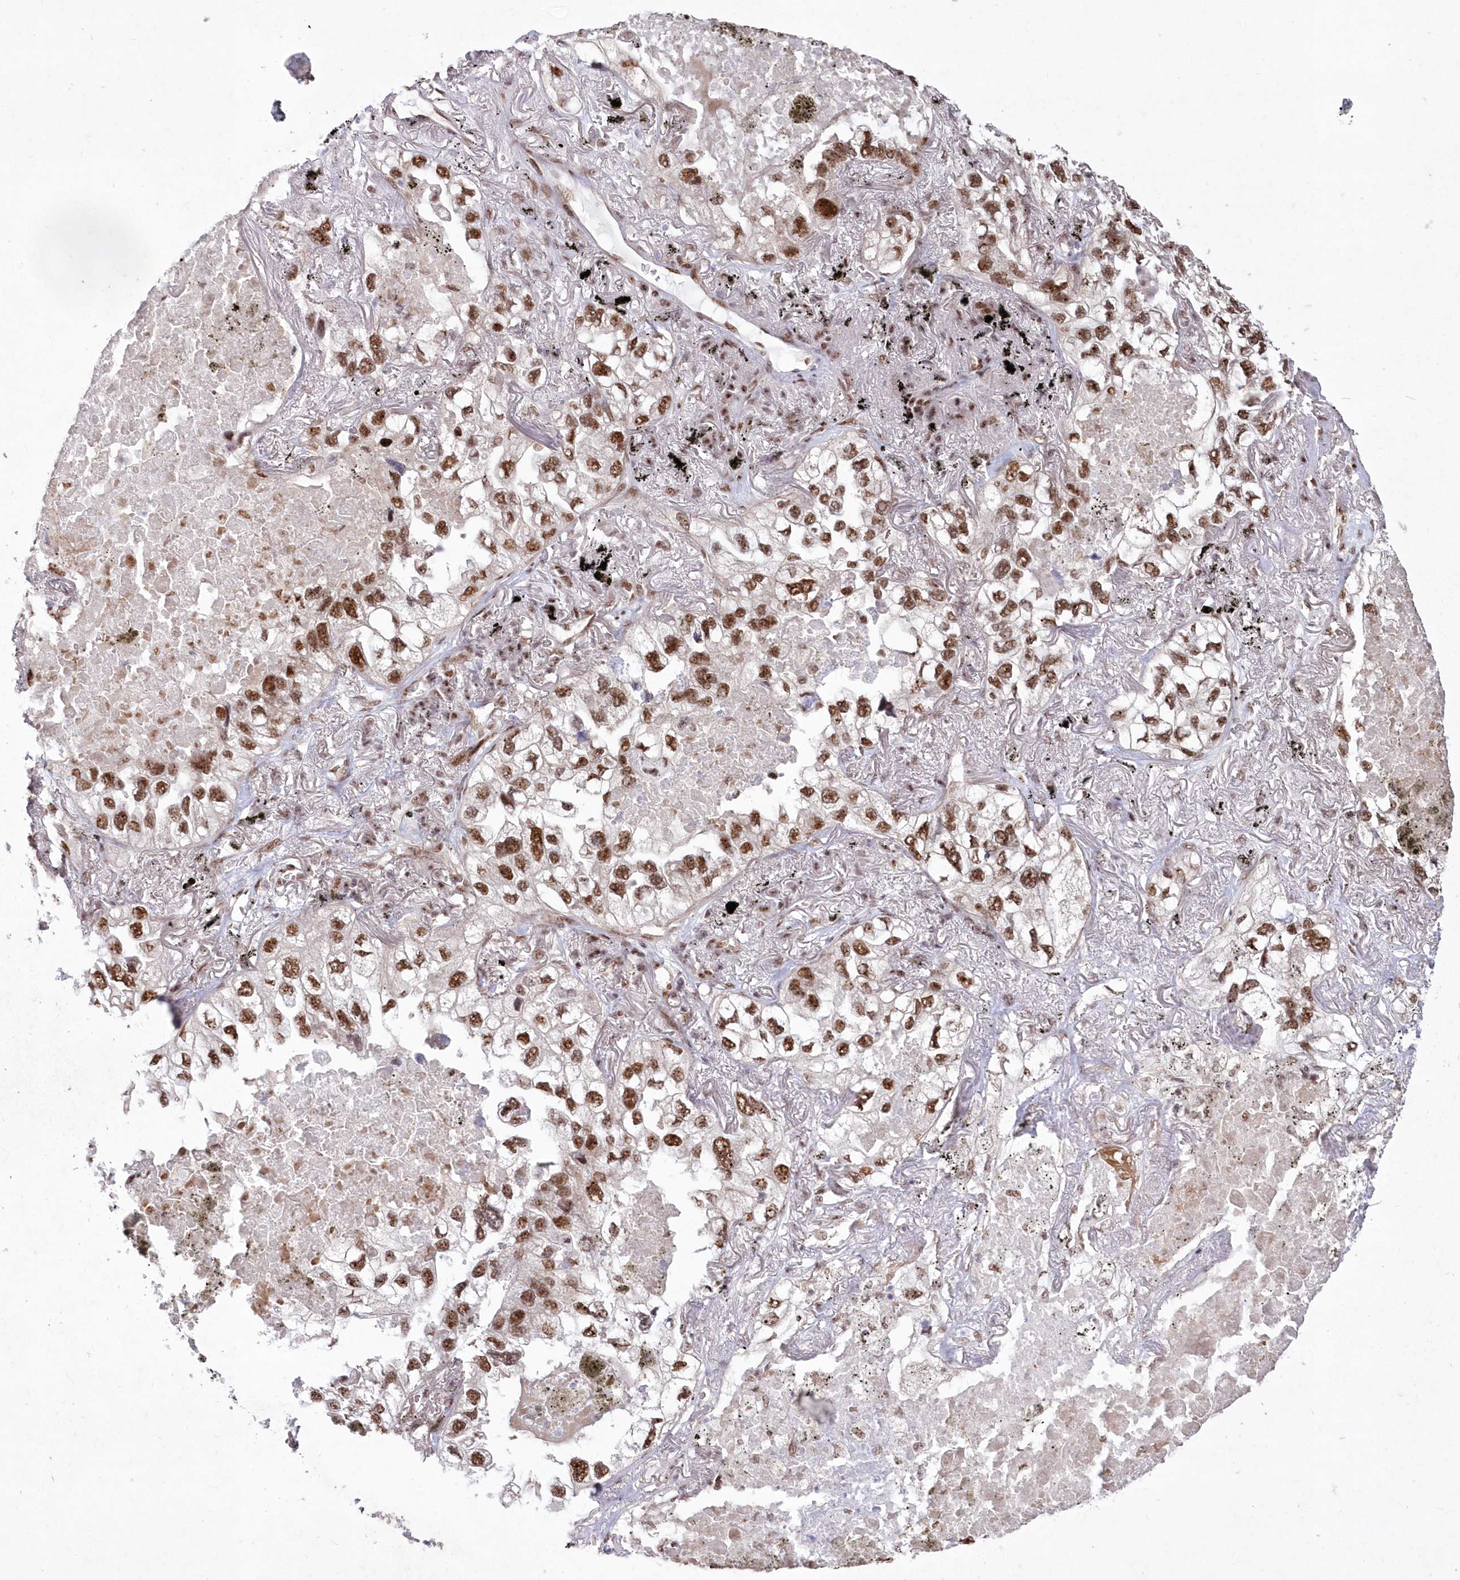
{"staining": {"intensity": "moderate", "quantity": ">75%", "location": "nuclear"}, "tissue": "lung cancer", "cell_type": "Tumor cells", "image_type": "cancer", "snomed": [{"axis": "morphology", "description": "Adenocarcinoma, NOS"}, {"axis": "topography", "description": "Lung"}], "caption": "Brown immunohistochemical staining in adenocarcinoma (lung) demonstrates moderate nuclear staining in approximately >75% of tumor cells. (DAB (3,3'-diaminobenzidine) IHC, brown staining for protein, blue staining for nuclei).", "gene": "WBP1L", "patient": {"sex": "male", "age": 65}}